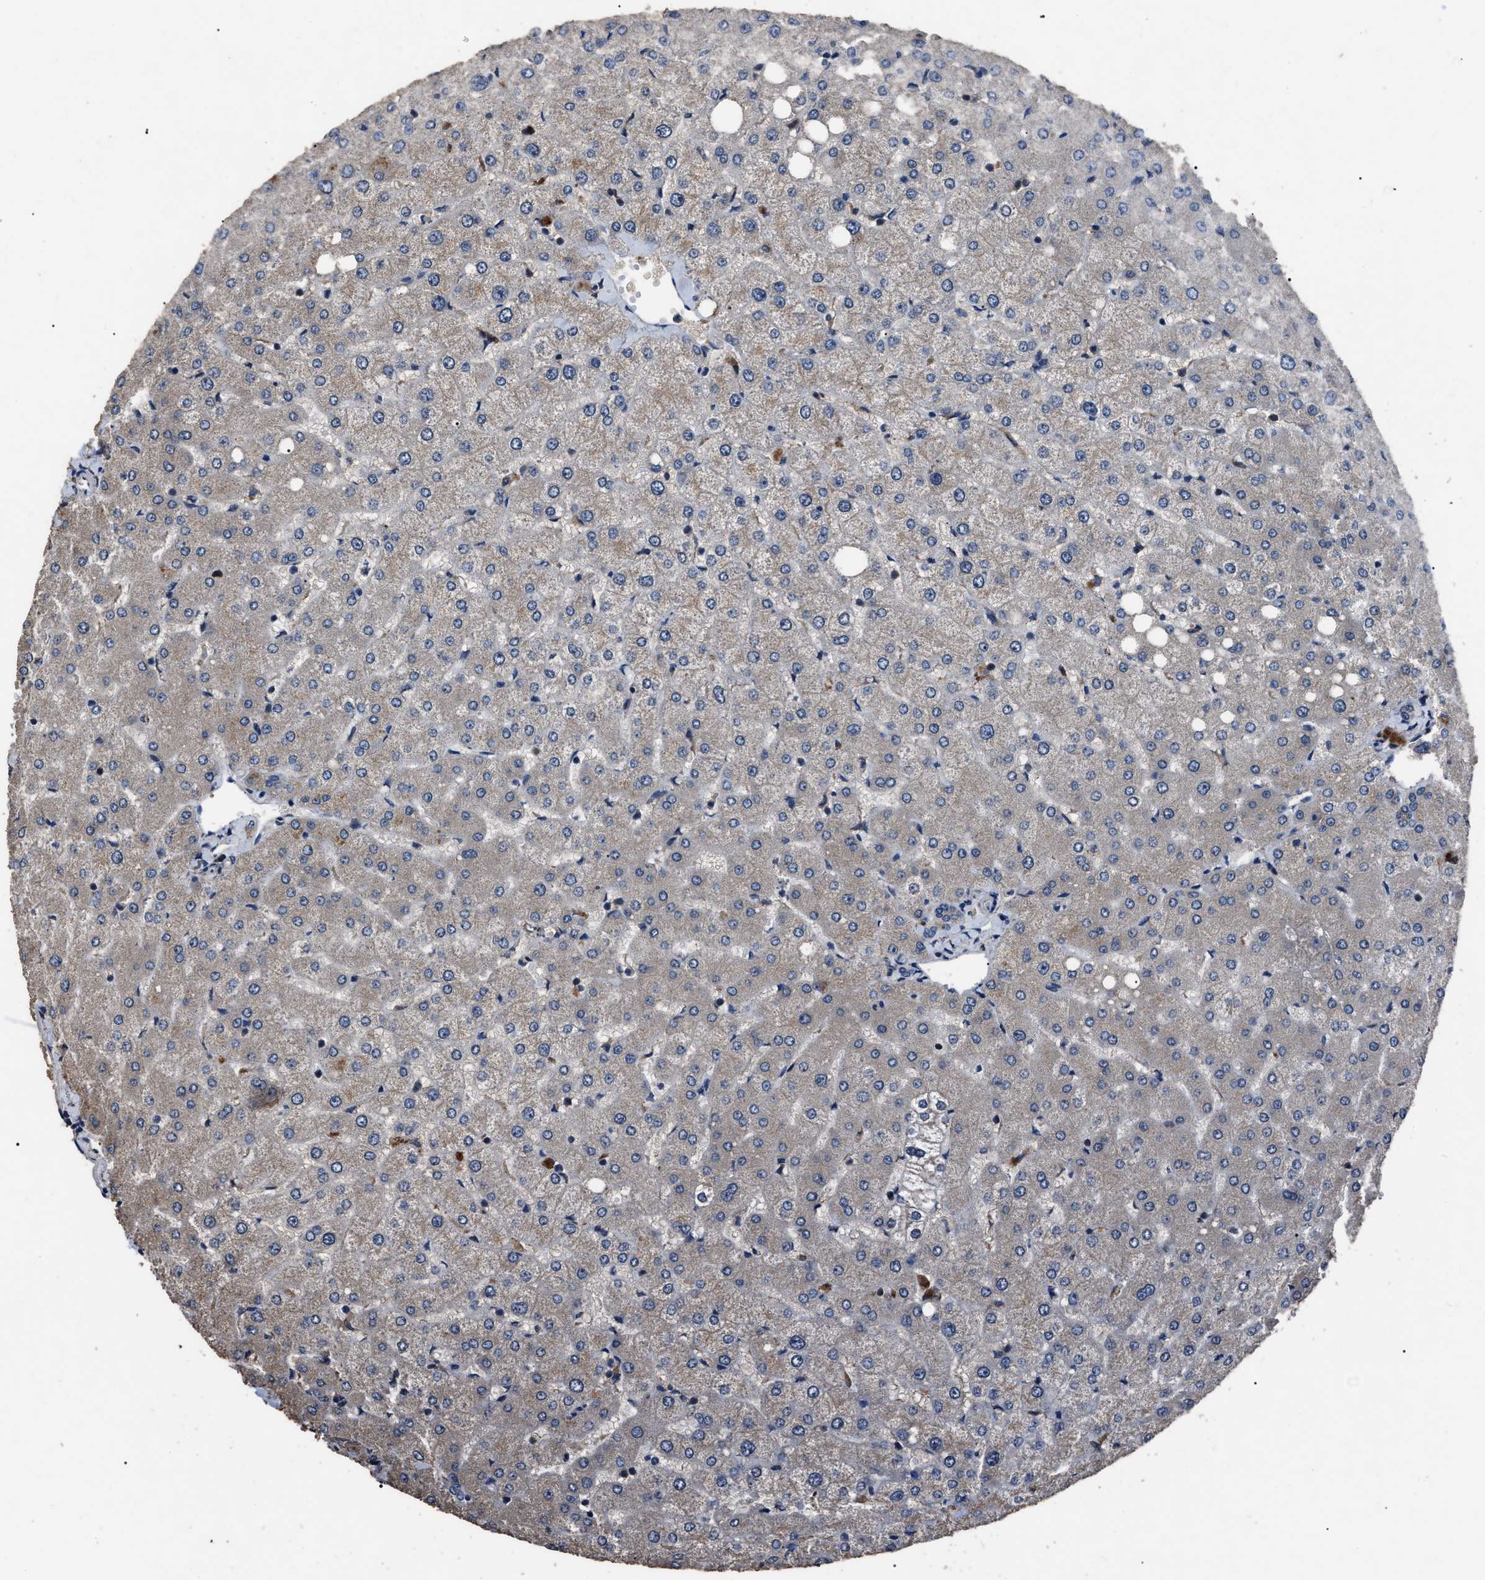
{"staining": {"intensity": "weak", "quantity": "<25%", "location": "cytoplasmic/membranous"}, "tissue": "liver", "cell_type": "Cholangiocytes", "image_type": "normal", "snomed": [{"axis": "morphology", "description": "Normal tissue, NOS"}, {"axis": "topography", "description": "Liver"}], "caption": "IHC histopathology image of unremarkable liver: human liver stained with DAB reveals no significant protein positivity in cholangiocytes. Brightfield microscopy of immunohistochemistry stained with DAB (brown) and hematoxylin (blue), captured at high magnification.", "gene": "RNF216", "patient": {"sex": "female", "age": 54}}